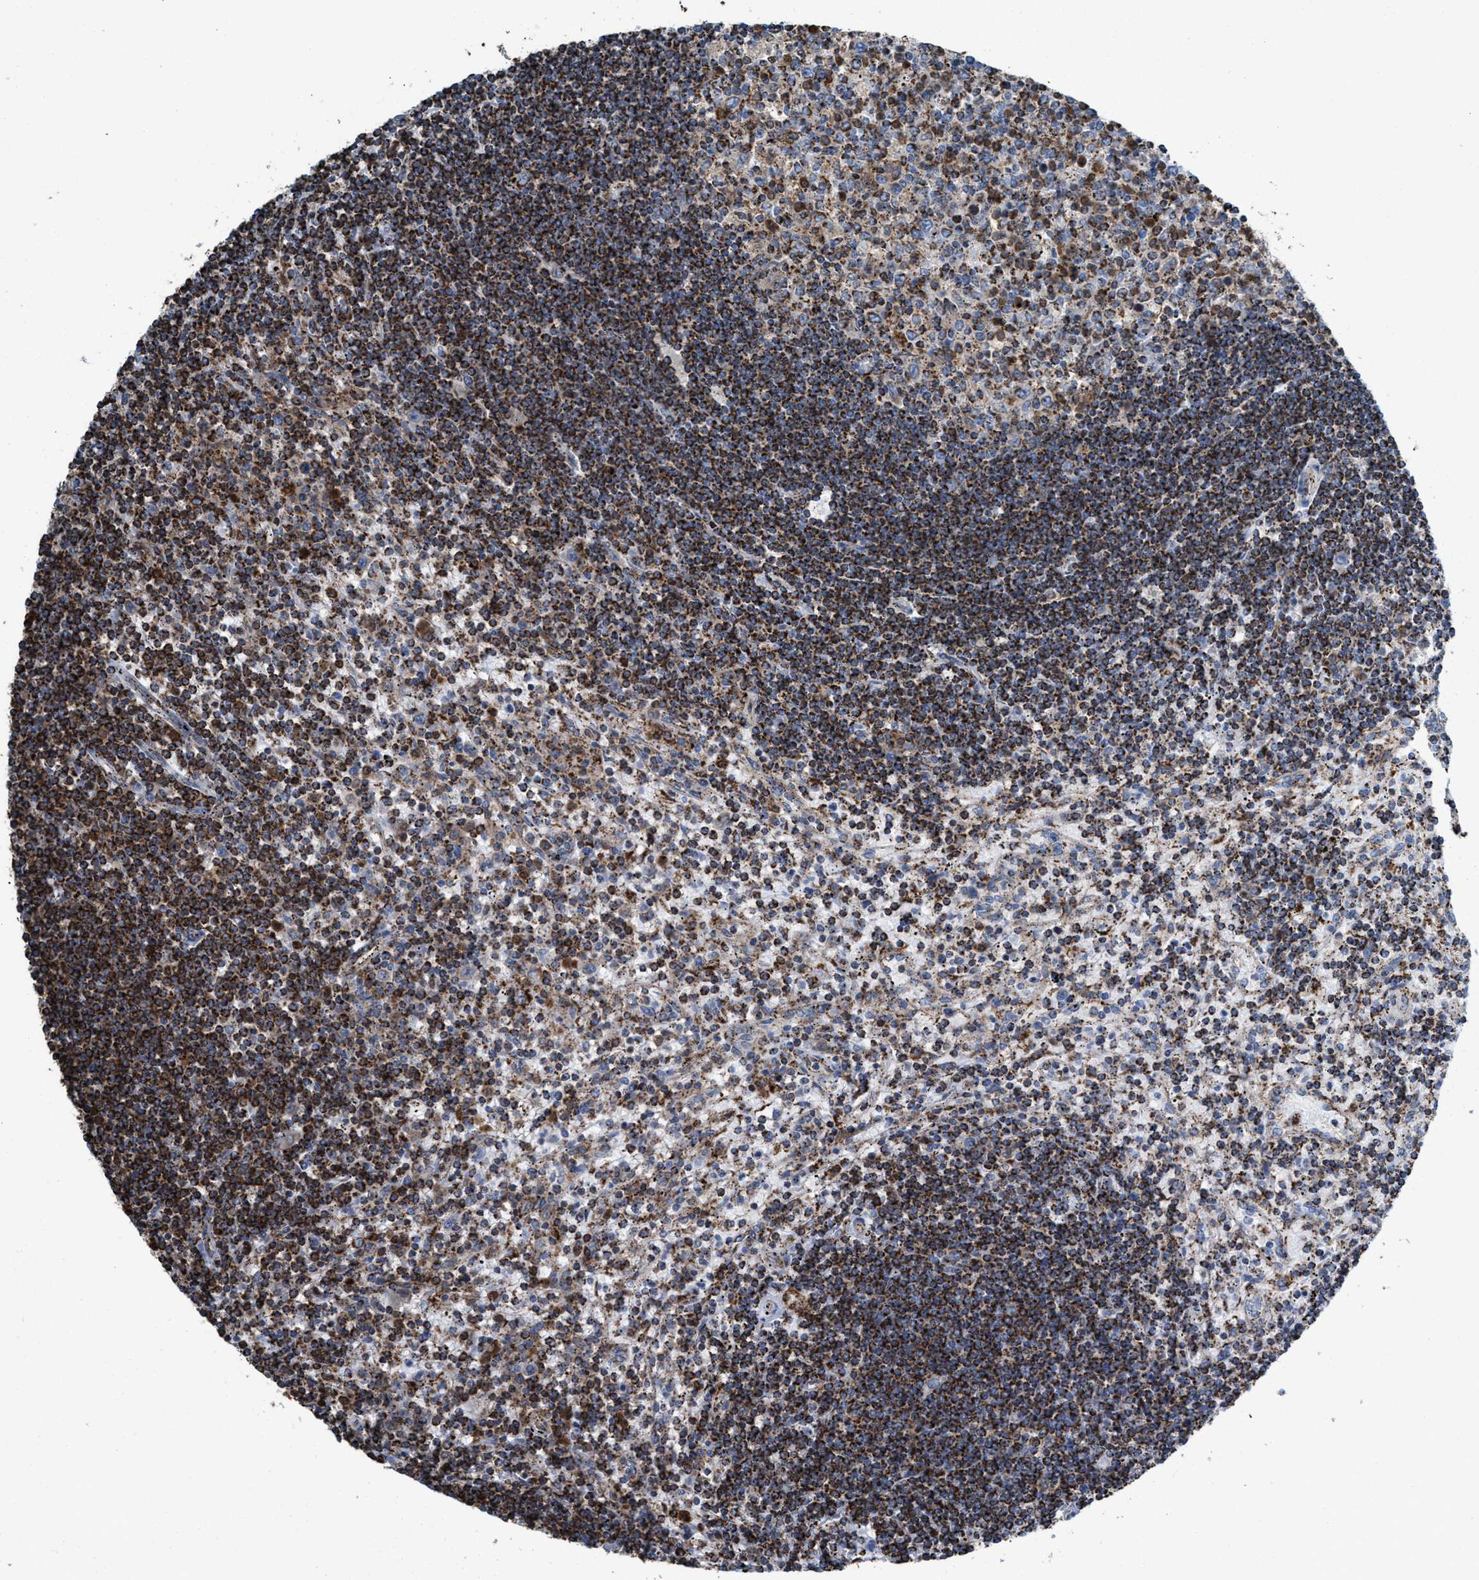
{"staining": {"intensity": "strong", "quantity": ">75%", "location": "cytoplasmic/membranous"}, "tissue": "lymphoma", "cell_type": "Tumor cells", "image_type": "cancer", "snomed": [{"axis": "morphology", "description": "Malignant lymphoma, non-Hodgkin's type, Low grade"}, {"axis": "topography", "description": "Spleen"}], "caption": "Malignant lymphoma, non-Hodgkin's type (low-grade) stained with IHC demonstrates strong cytoplasmic/membranous expression in about >75% of tumor cells. (DAB (3,3'-diaminobenzidine) = brown stain, brightfield microscopy at high magnification).", "gene": "ECHS1", "patient": {"sex": "male", "age": 76}}